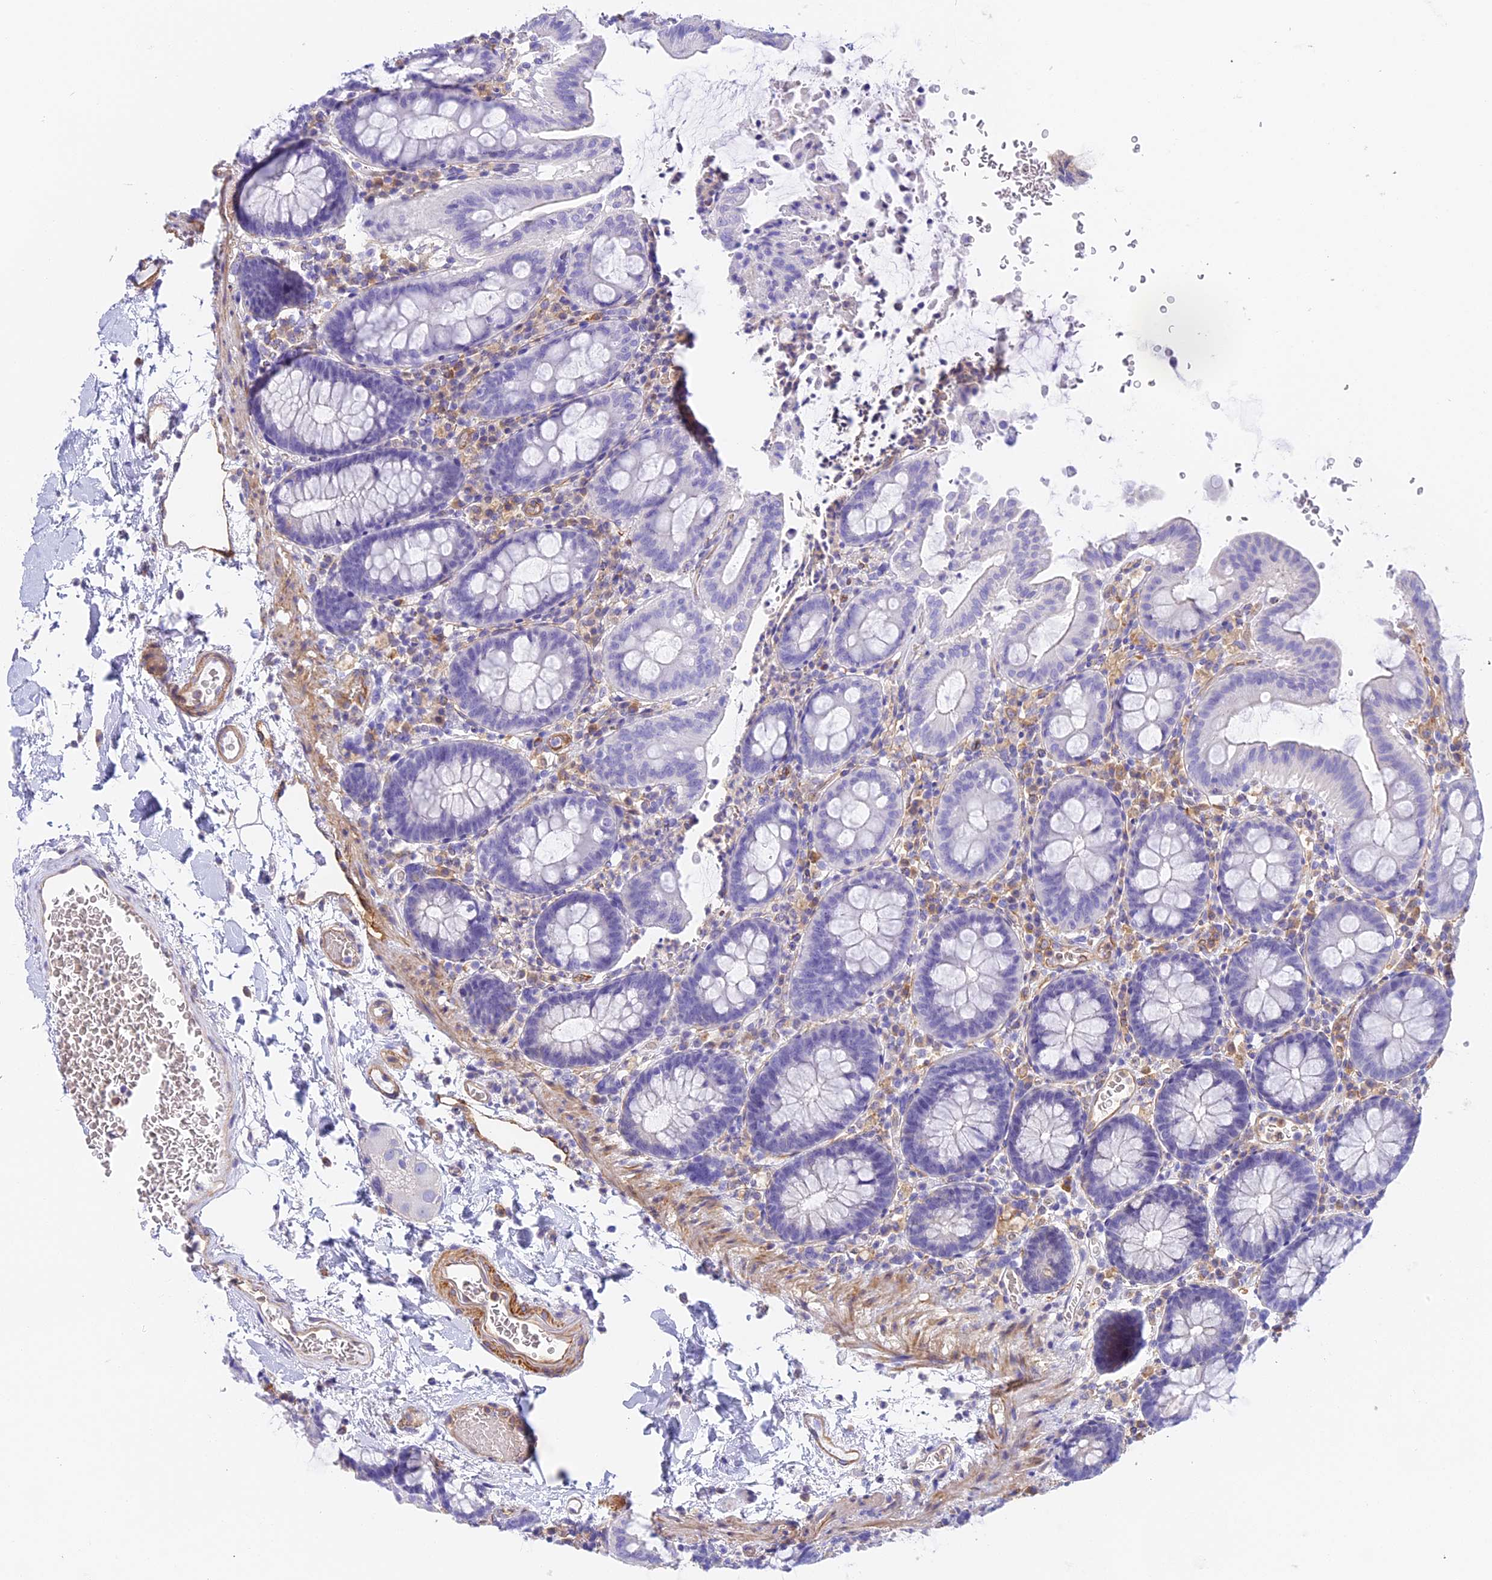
{"staining": {"intensity": "negative", "quantity": "none", "location": "none"}, "tissue": "colon", "cell_type": "Endothelial cells", "image_type": "normal", "snomed": [{"axis": "morphology", "description": "Normal tissue, NOS"}, {"axis": "topography", "description": "Colon"}], "caption": "Immunohistochemical staining of benign human colon reveals no significant expression in endothelial cells.", "gene": "HOMER3", "patient": {"sex": "male", "age": 75}}